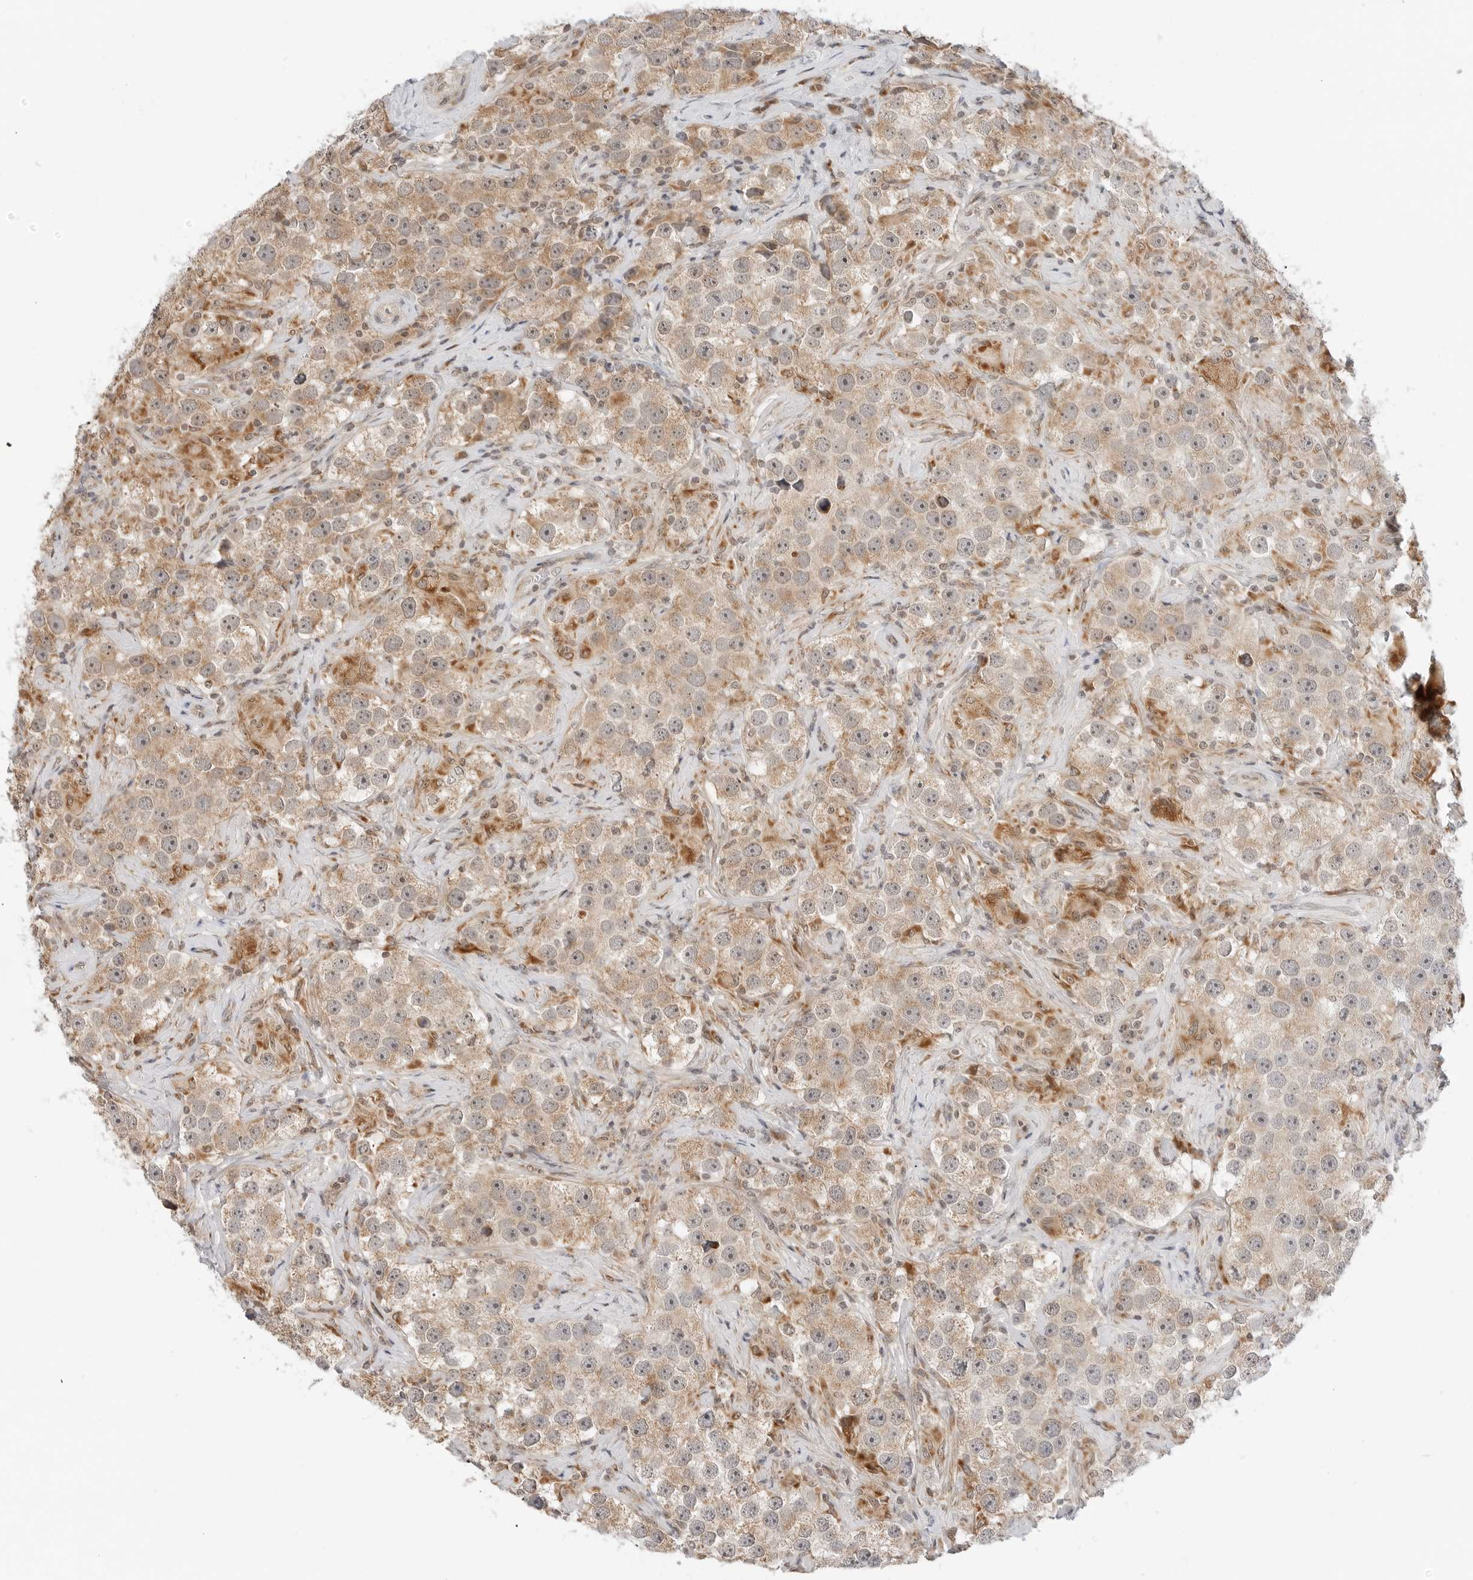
{"staining": {"intensity": "moderate", "quantity": ">75%", "location": "cytoplasmic/membranous"}, "tissue": "testis cancer", "cell_type": "Tumor cells", "image_type": "cancer", "snomed": [{"axis": "morphology", "description": "Seminoma, NOS"}, {"axis": "topography", "description": "Testis"}], "caption": "Human testis cancer stained with a brown dye reveals moderate cytoplasmic/membranous positive expression in approximately >75% of tumor cells.", "gene": "POLR3GL", "patient": {"sex": "male", "age": 49}}